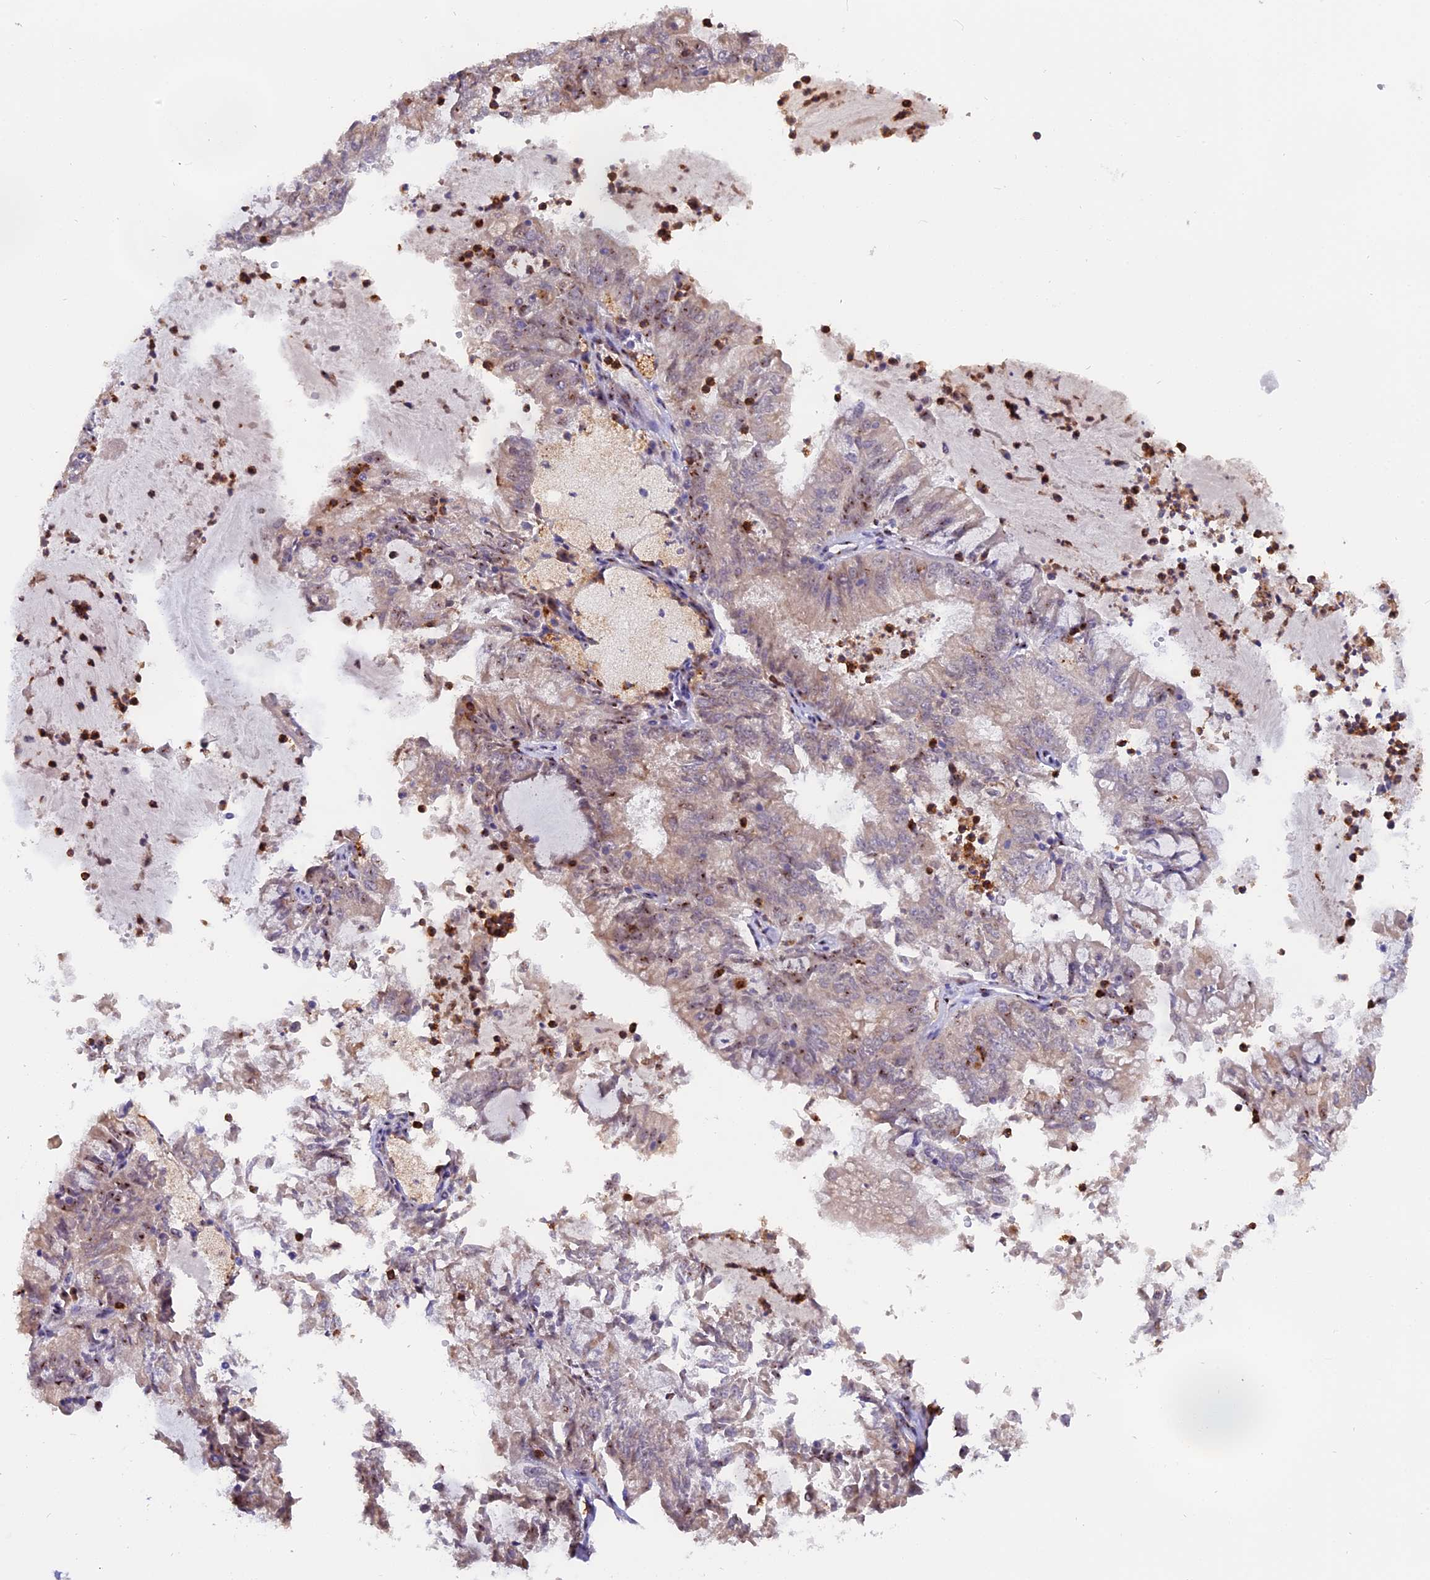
{"staining": {"intensity": "weak", "quantity": "25%-75%", "location": "cytoplasmic/membranous,nuclear"}, "tissue": "endometrial cancer", "cell_type": "Tumor cells", "image_type": "cancer", "snomed": [{"axis": "morphology", "description": "Adenocarcinoma, NOS"}, {"axis": "topography", "description": "Endometrium"}], "caption": "Tumor cells demonstrate low levels of weak cytoplasmic/membranous and nuclear expression in approximately 25%-75% of cells in endometrial adenocarcinoma. The staining was performed using DAB, with brown indicating positive protein expression. Nuclei are stained blue with hematoxylin.", "gene": "FAM118B", "patient": {"sex": "female", "age": 57}}